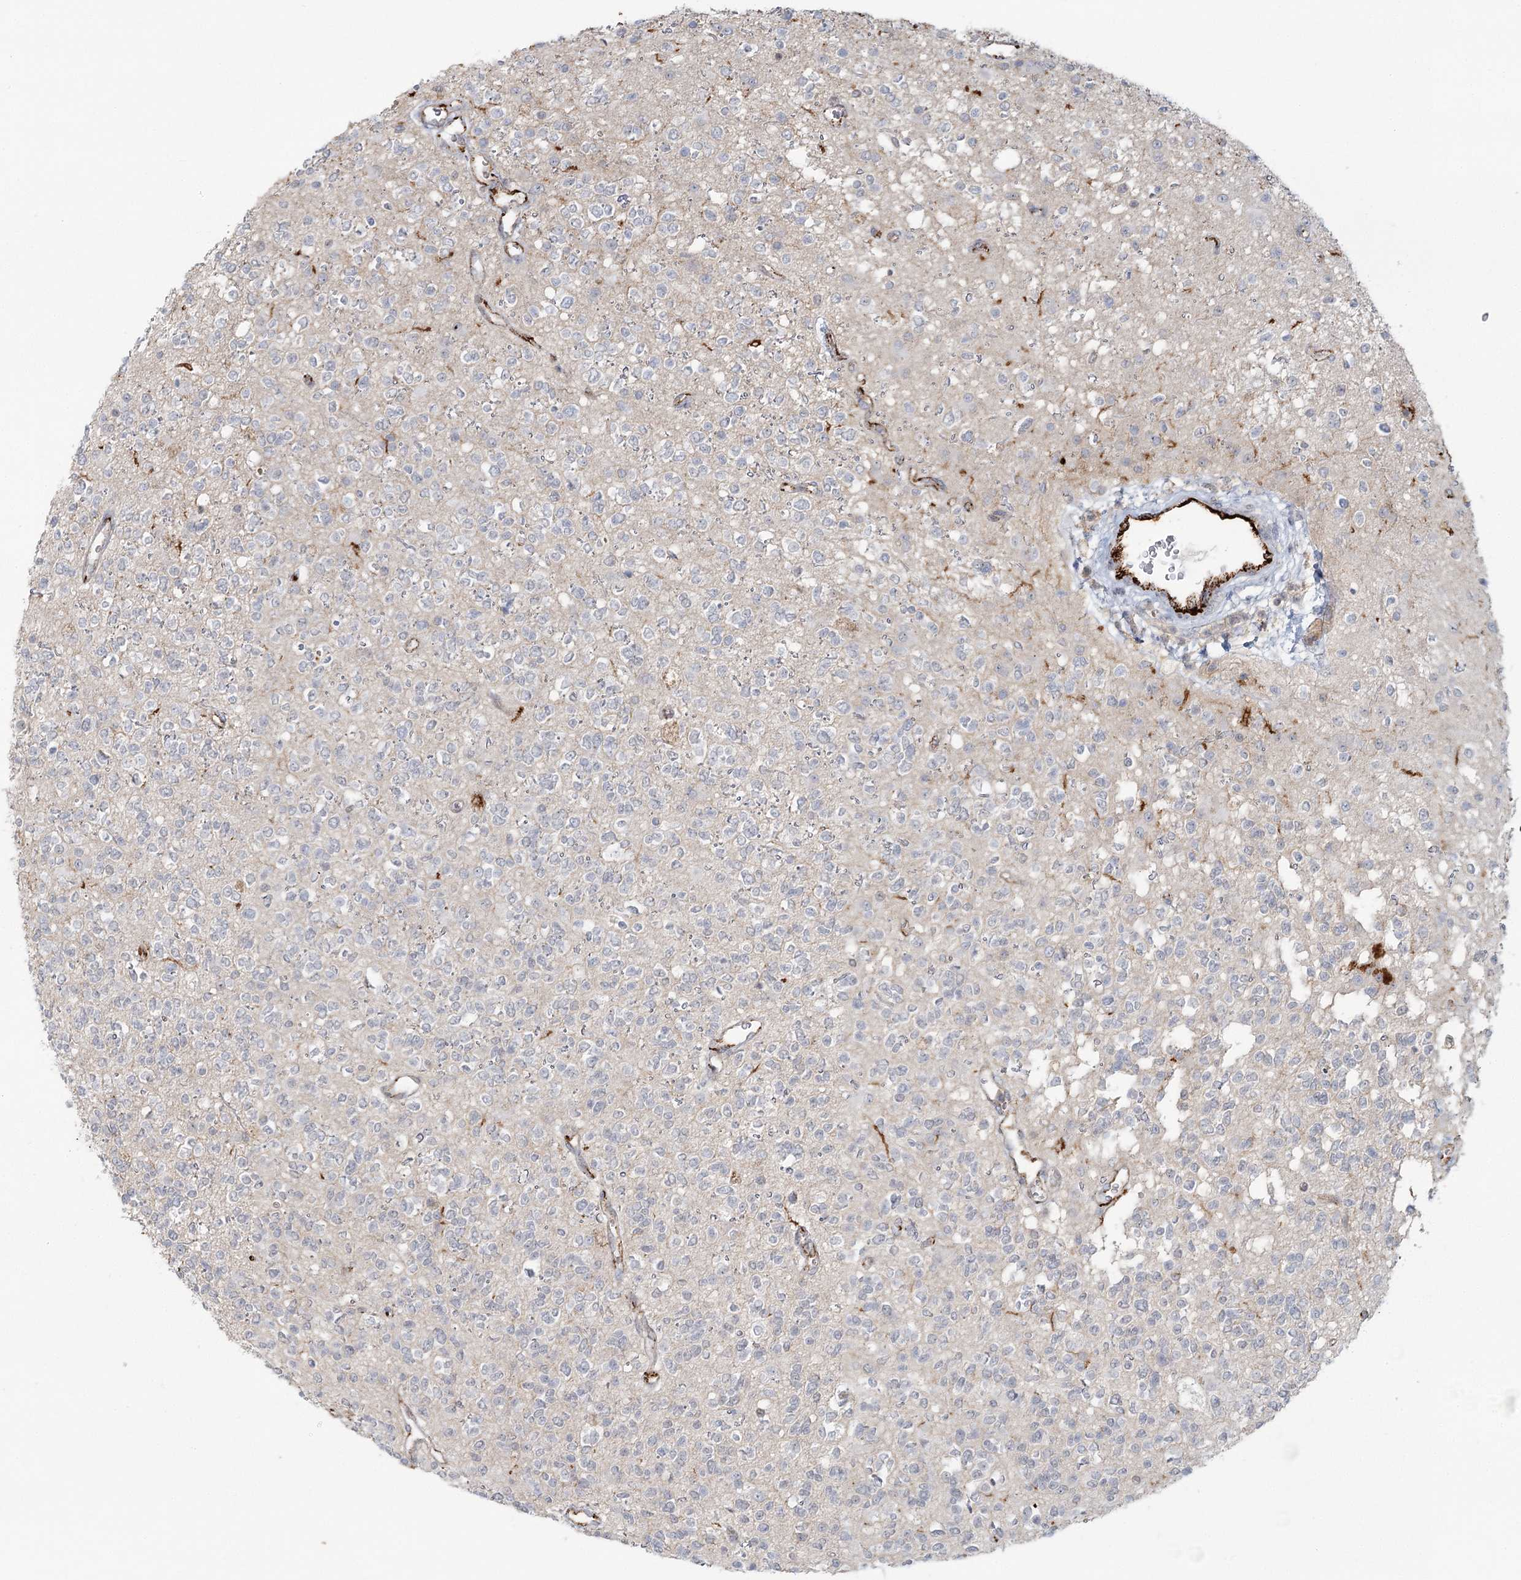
{"staining": {"intensity": "negative", "quantity": "none", "location": "none"}, "tissue": "glioma", "cell_type": "Tumor cells", "image_type": "cancer", "snomed": [{"axis": "morphology", "description": "Glioma, malignant, High grade"}, {"axis": "topography", "description": "Brain"}], "caption": "Glioma was stained to show a protein in brown. There is no significant staining in tumor cells.", "gene": "KBTBD4", "patient": {"sex": "male", "age": 34}}